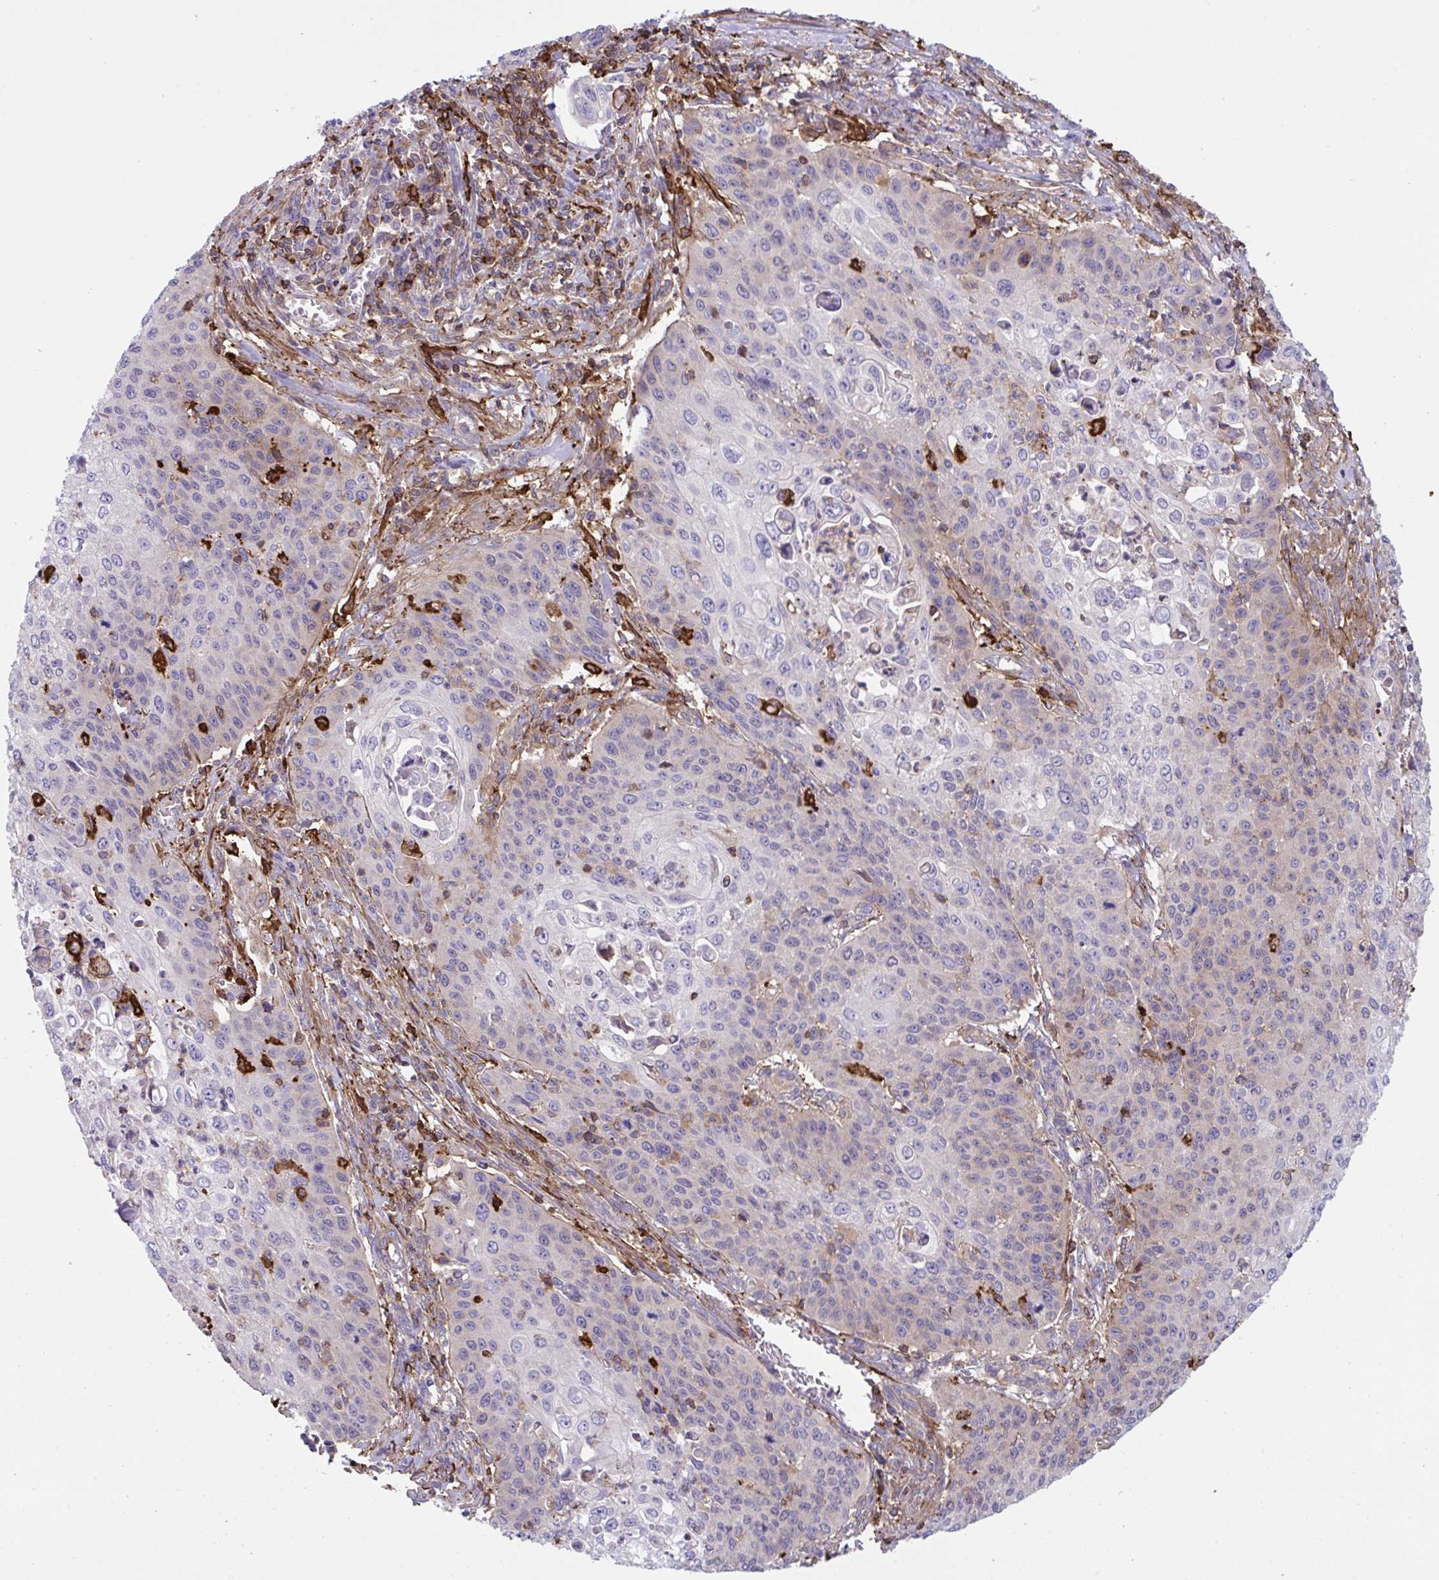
{"staining": {"intensity": "weak", "quantity": "<25%", "location": "cytoplasmic/membranous"}, "tissue": "cervical cancer", "cell_type": "Tumor cells", "image_type": "cancer", "snomed": [{"axis": "morphology", "description": "Squamous cell carcinoma, NOS"}, {"axis": "topography", "description": "Cervix"}], "caption": "There is no significant positivity in tumor cells of cervical cancer (squamous cell carcinoma). (DAB immunohistochemistry (IHC), high magnification).", "gene": "PPIH", "patient": {"sex": "female", "age": 65}}